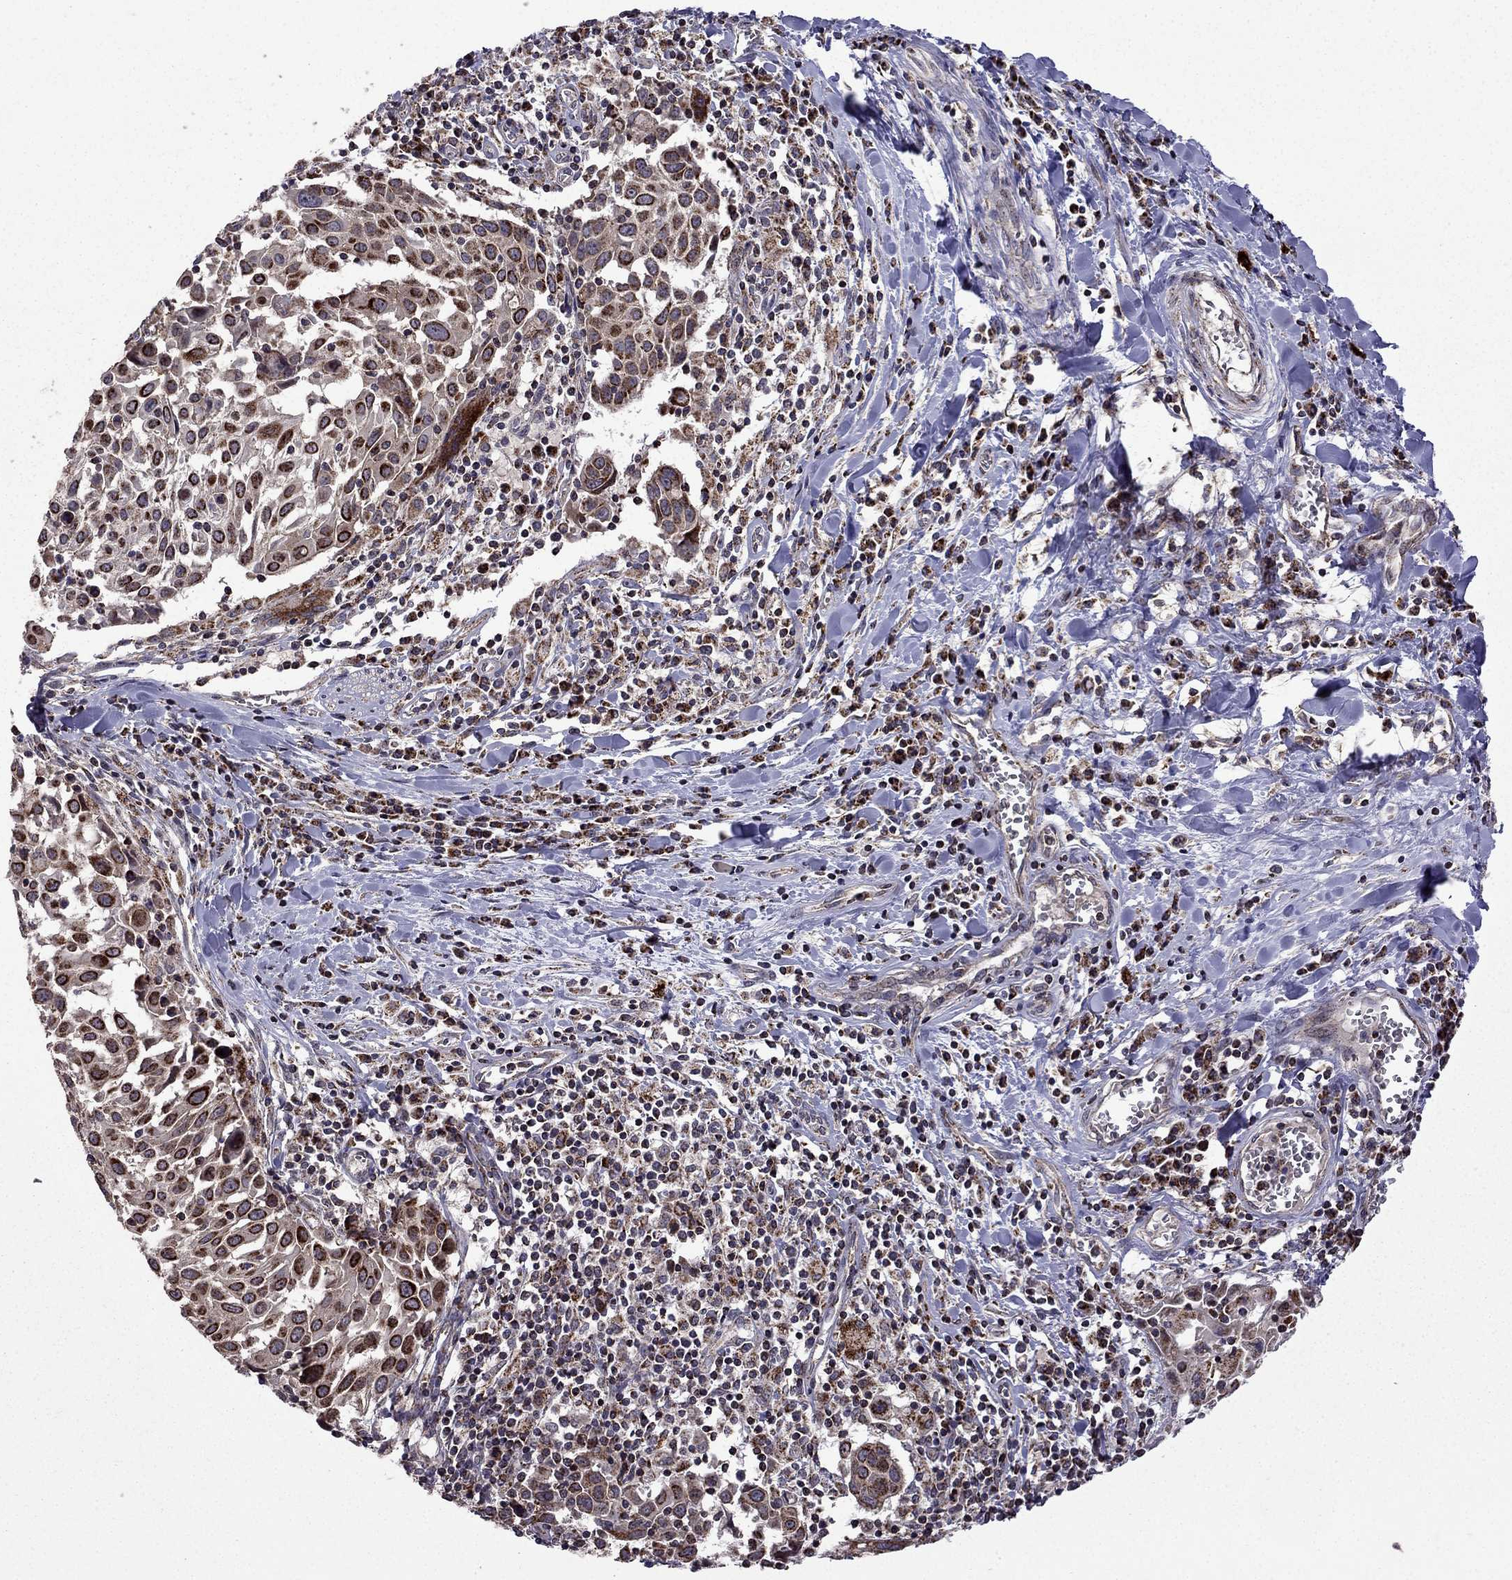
{"staining": {"intensity": "strong", "quantity": "25%-75%", "location": "cytoplasmic/membranous"}, "tissue": "lung cancer", "cell_type": "Tumor cells", "image_type": "cancer", "snomed": [{"axis": "morphology", "description": "Squamous cell carcinoma, NOS"}, {"axis": "topography", "description": "Lung"}], "caption": "Squamous cell carcinoma (lung) tissue shows strong cytoplasmic/membranous staining in about 25%-75% of tumor cells", "gene": "TAB2", "patient": {"sex": "male", "age": 57}}